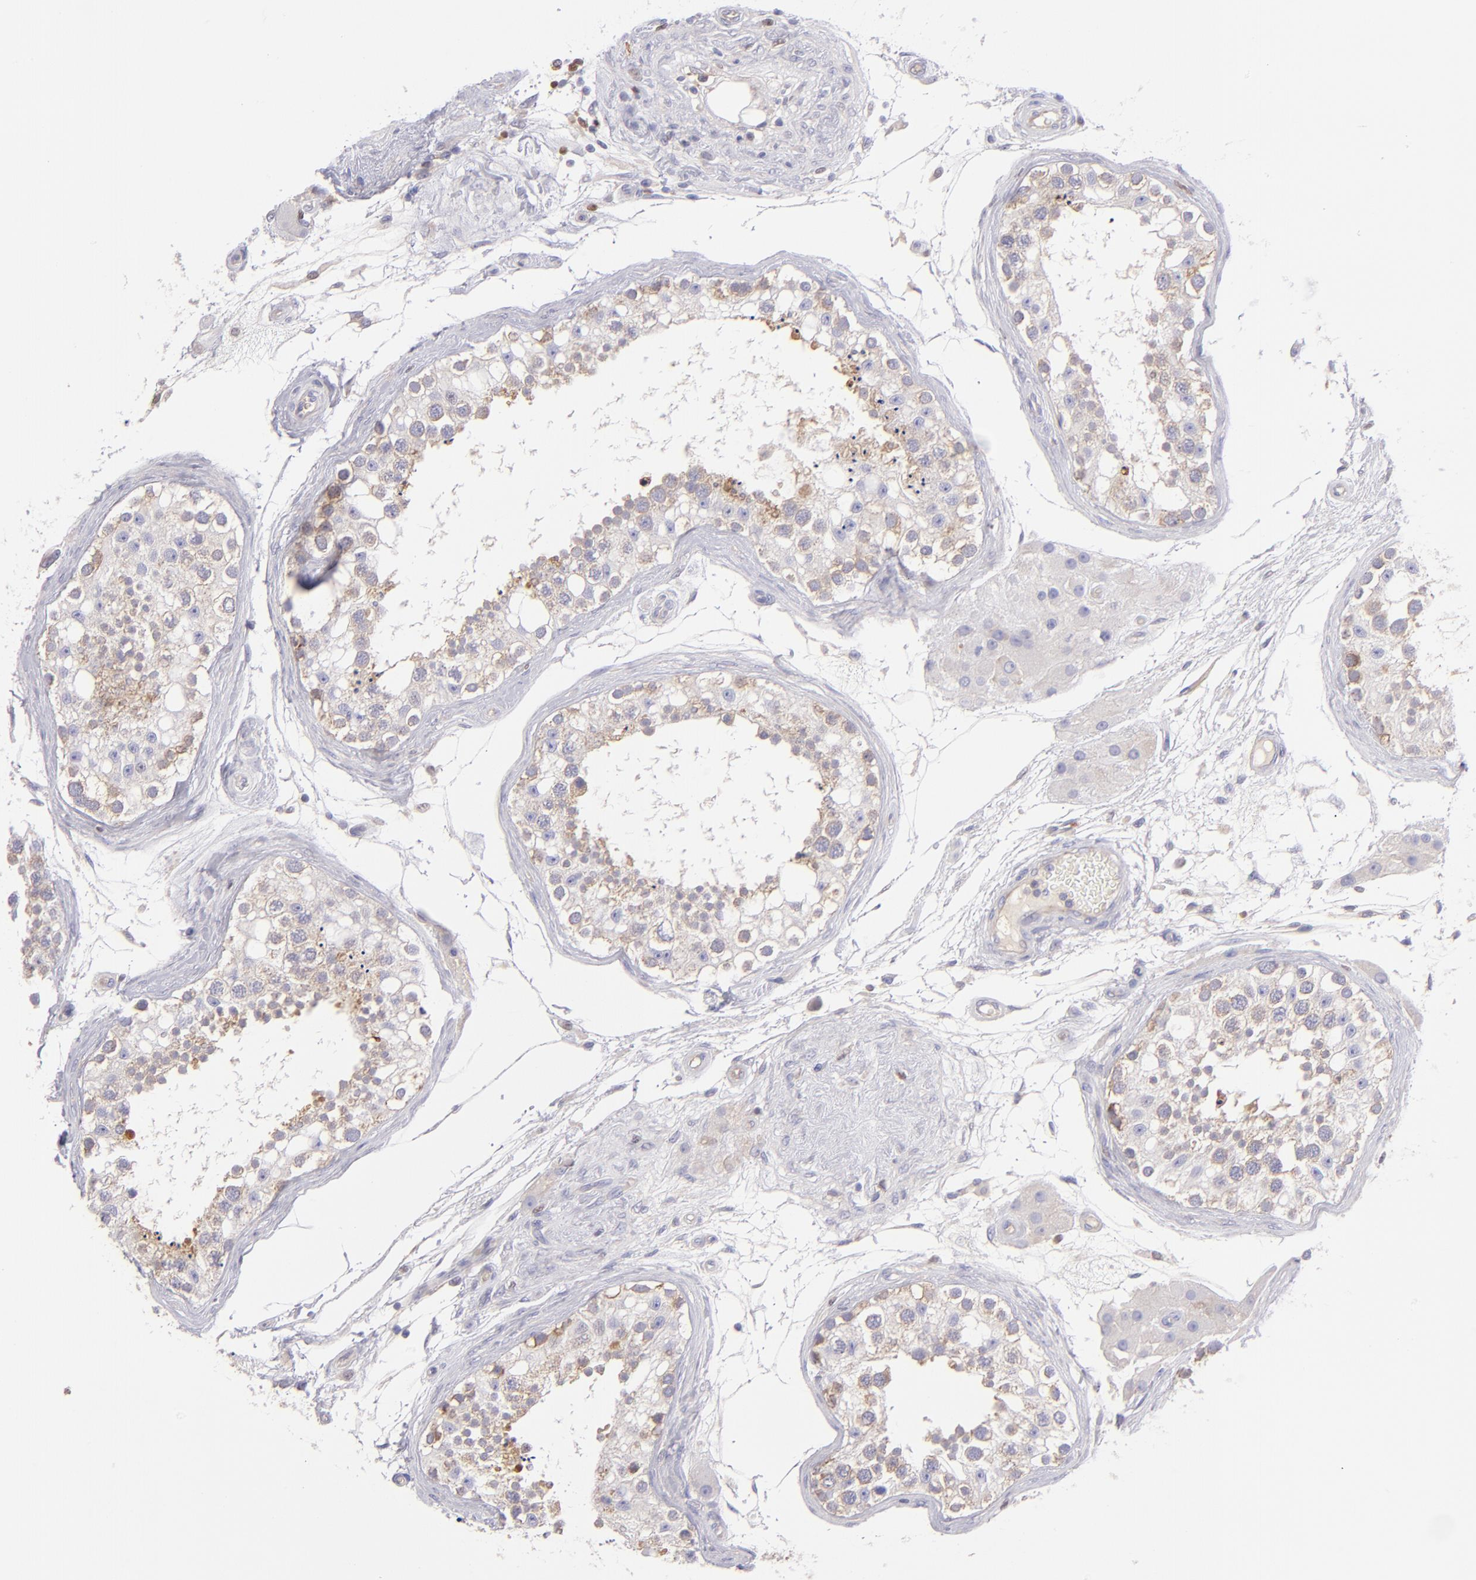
{"staining": {"intensity": "weak", "quantity": "25%-75%", "location": "cytoplasmic/membranous"}, "tissue": "testis", "cell_type": "Cells in seminiferous ducts", "image_type": "normal", "snomed": [{"axis": "morphology", "description": "Normal tissue, NOS"}, {"axis": "topography", "description": "Testis"}], "caption": "Weak cytoplasmic/membranous protein positivity is present in approximately 25%-75% of cells in seminiferous ducts in testis. (brown staining indicates protein expression, while blue staining denotes nuclei).", "gene": "IRF8", "patient": {"sex": "male", "age": 68}}